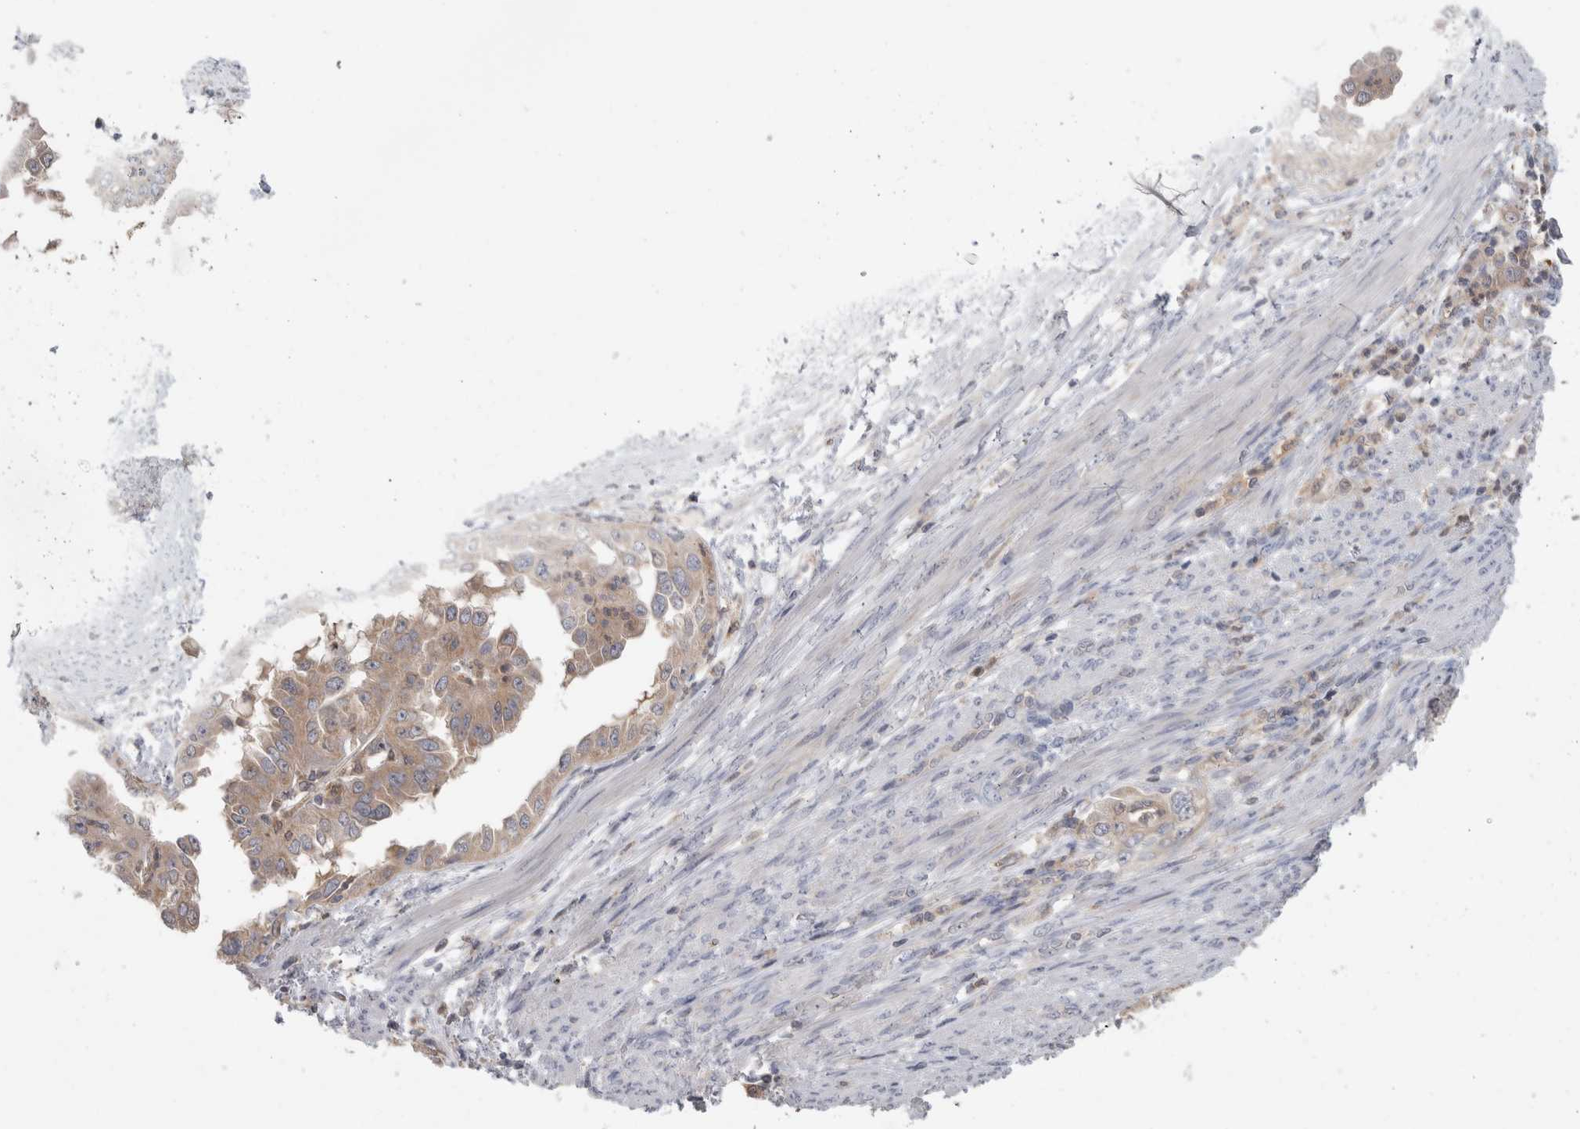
{"staining": {"intensity": "moderate", "quantity": ">75%", "location": "cytoplasmic/membranous"}, "tissue": "endometrial cancer", "cell_type": "Tumor cells", "image_type": "cancer", "snomed": [{"axis": "morphology", "description": "Adenocarcinoma, NOS"}, {"axis": "topography", "description": "Endometrium"}], "caption": "DAB (3,3'-diaminobenzidine) immunohistochemical staining of endometrial cancer shows moderate cytoplasmic/membranous protein expression in approximately >75% of tumor cells.", "gene": "HTATIP2", "patient": {"sex": "female", "age": 85}}